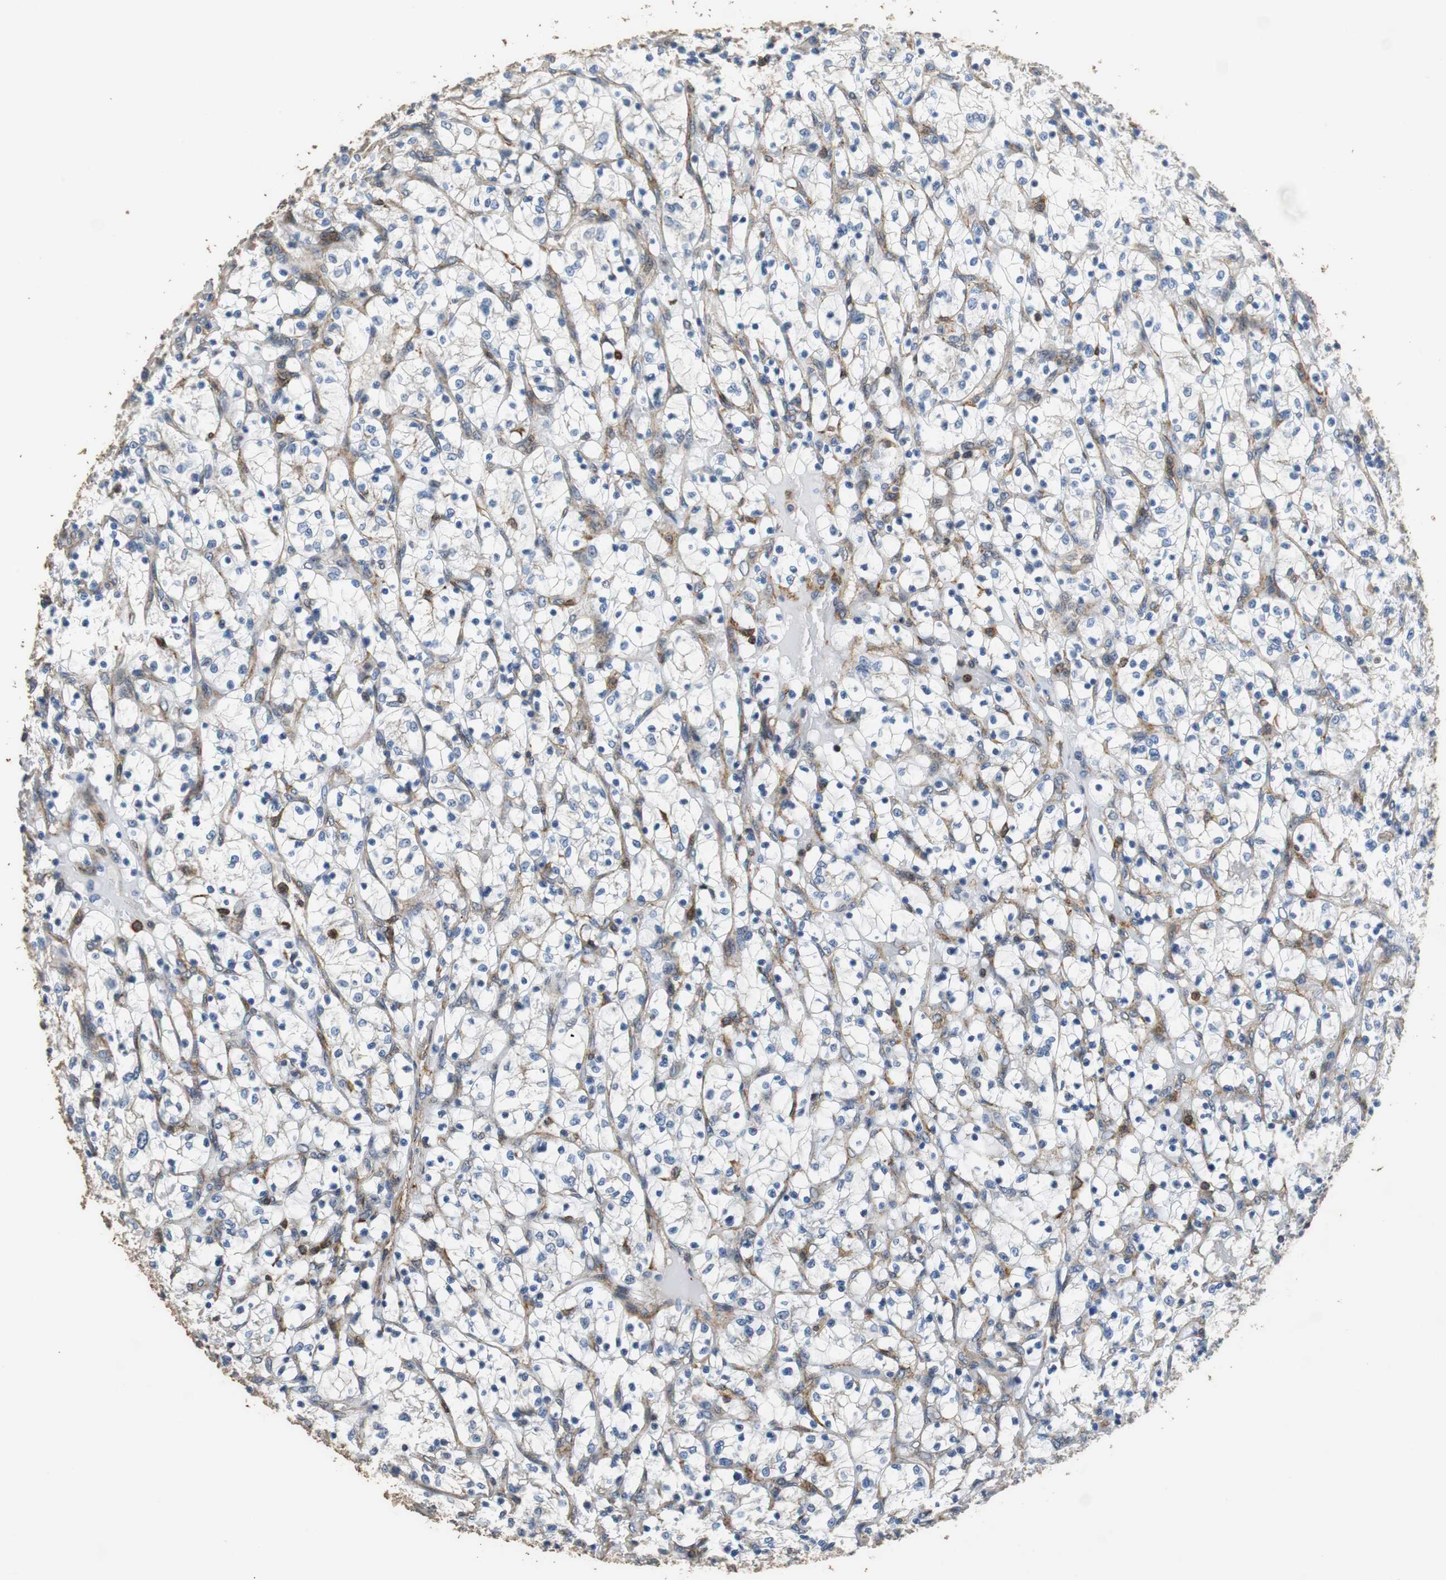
{"staining": {"intensity": "weak", "quantity": "<25%", "location": "cytoplasmic/membranous"}, "tissue": "renal cancer", "cell_type": "Tumor cells", "image_type": "cancer", "snomed": [{"axis": "morphology", "description": "Adenocarcinoma, NOS"}, {"axis": "topography", "description": "Kidney"}], "caption": "Protein analysis of renal cancer (adenocarcinoma) shows no significant staining in tumor cells.", "gene": "PRKRA", "patient": {"sex": "female", "age": 69}}